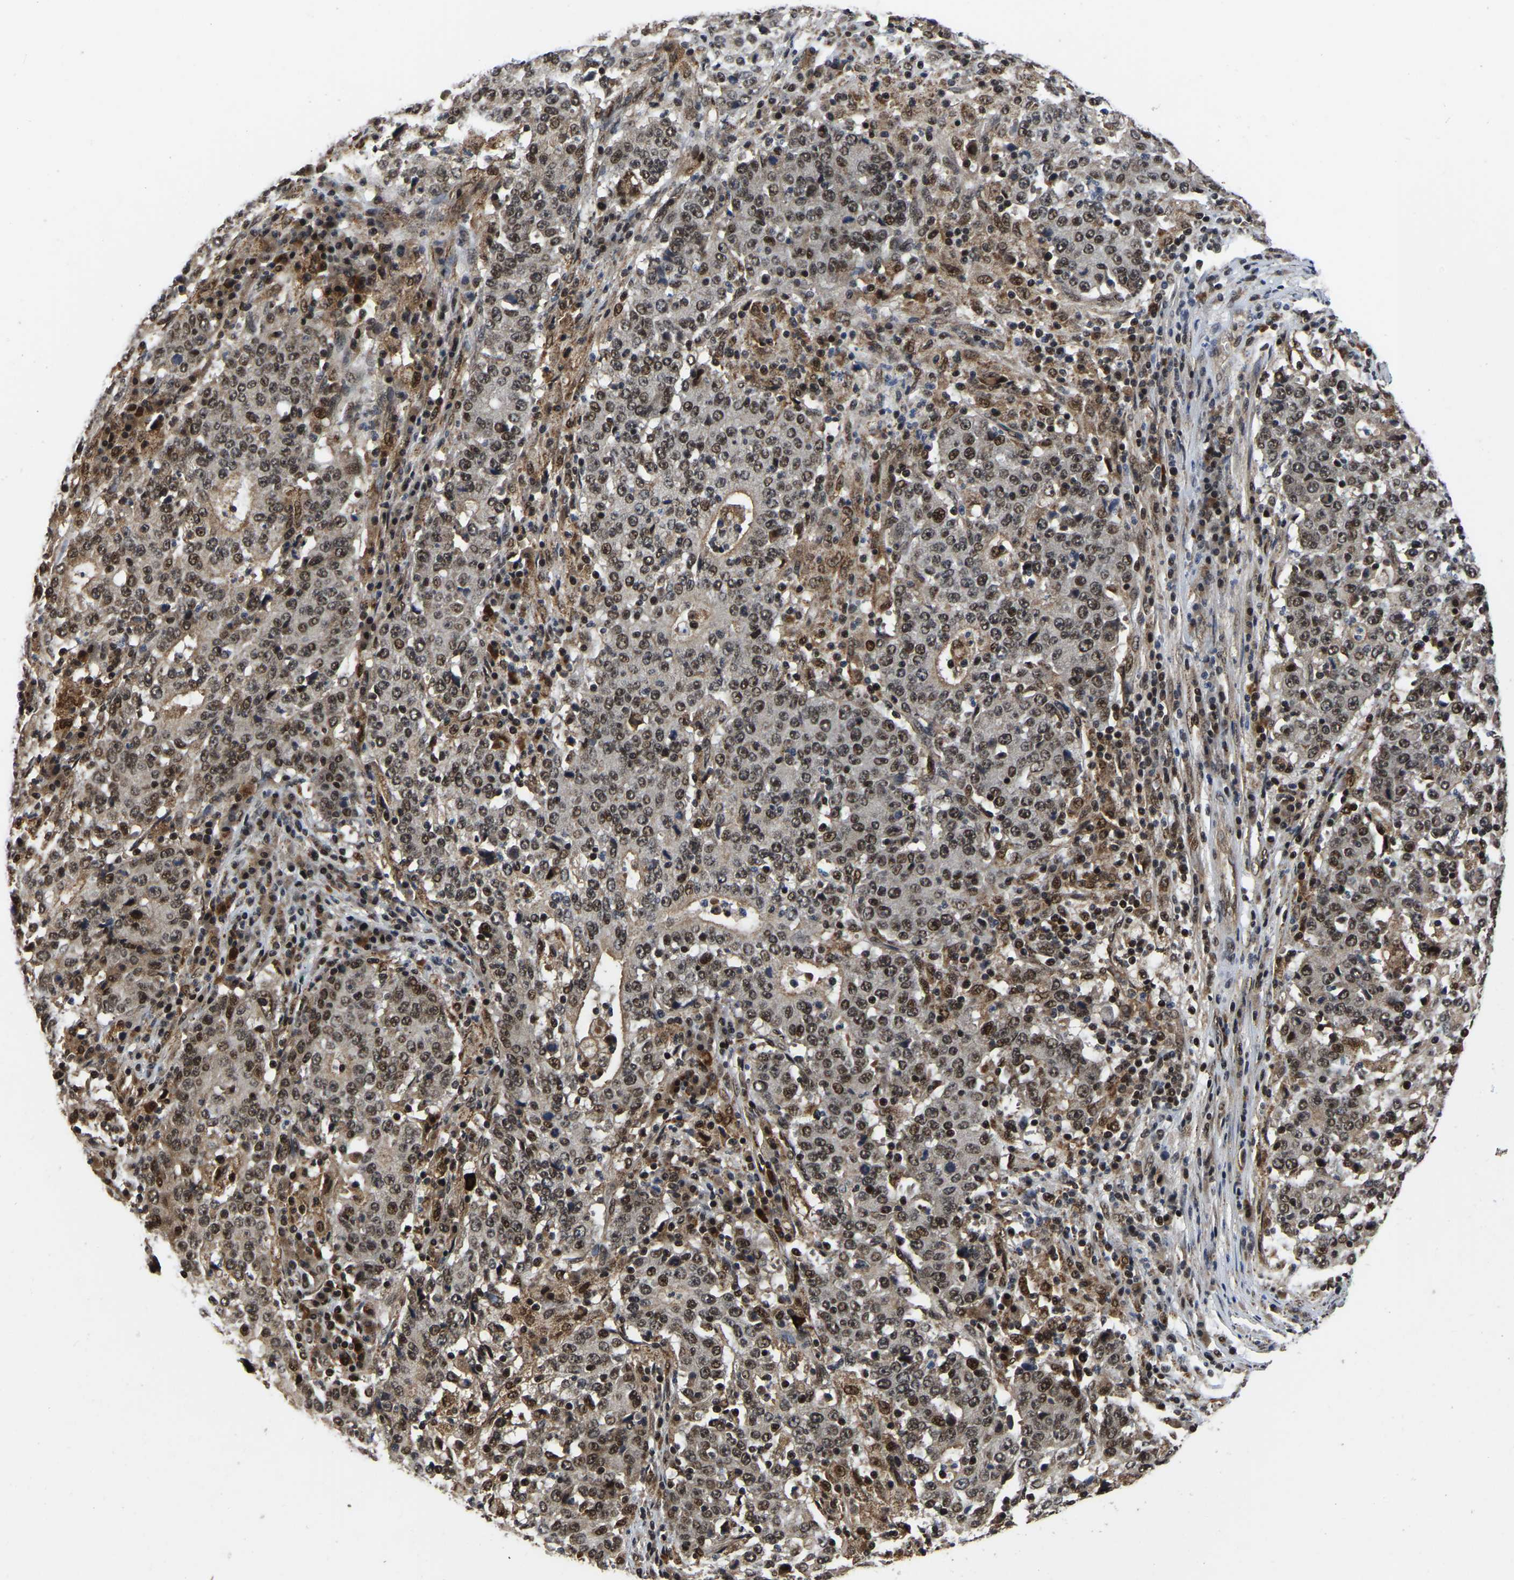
{"staining": {"intensity": "moderate", "quantity": ">75%", "location": "nuclear"}, "tissue": "stomach cancer", "cell_type": "Tumor cells", "image_type": "cancer", "snomed": [{"axis": "morphology", "description": "Adenocarcinoma, NOS"}, {"axis": "topography", "description": "Stomach"}], "caption": "Brown immunohistochemical staining in stomach cancer exhibits moderate nuclear staining in about >75% of tumor cells. (brown staining indicates protein expression, while blue staining denotes nuclei).", "gene": "CIAO1", "patient": {"sex": "male", "age": 59}}